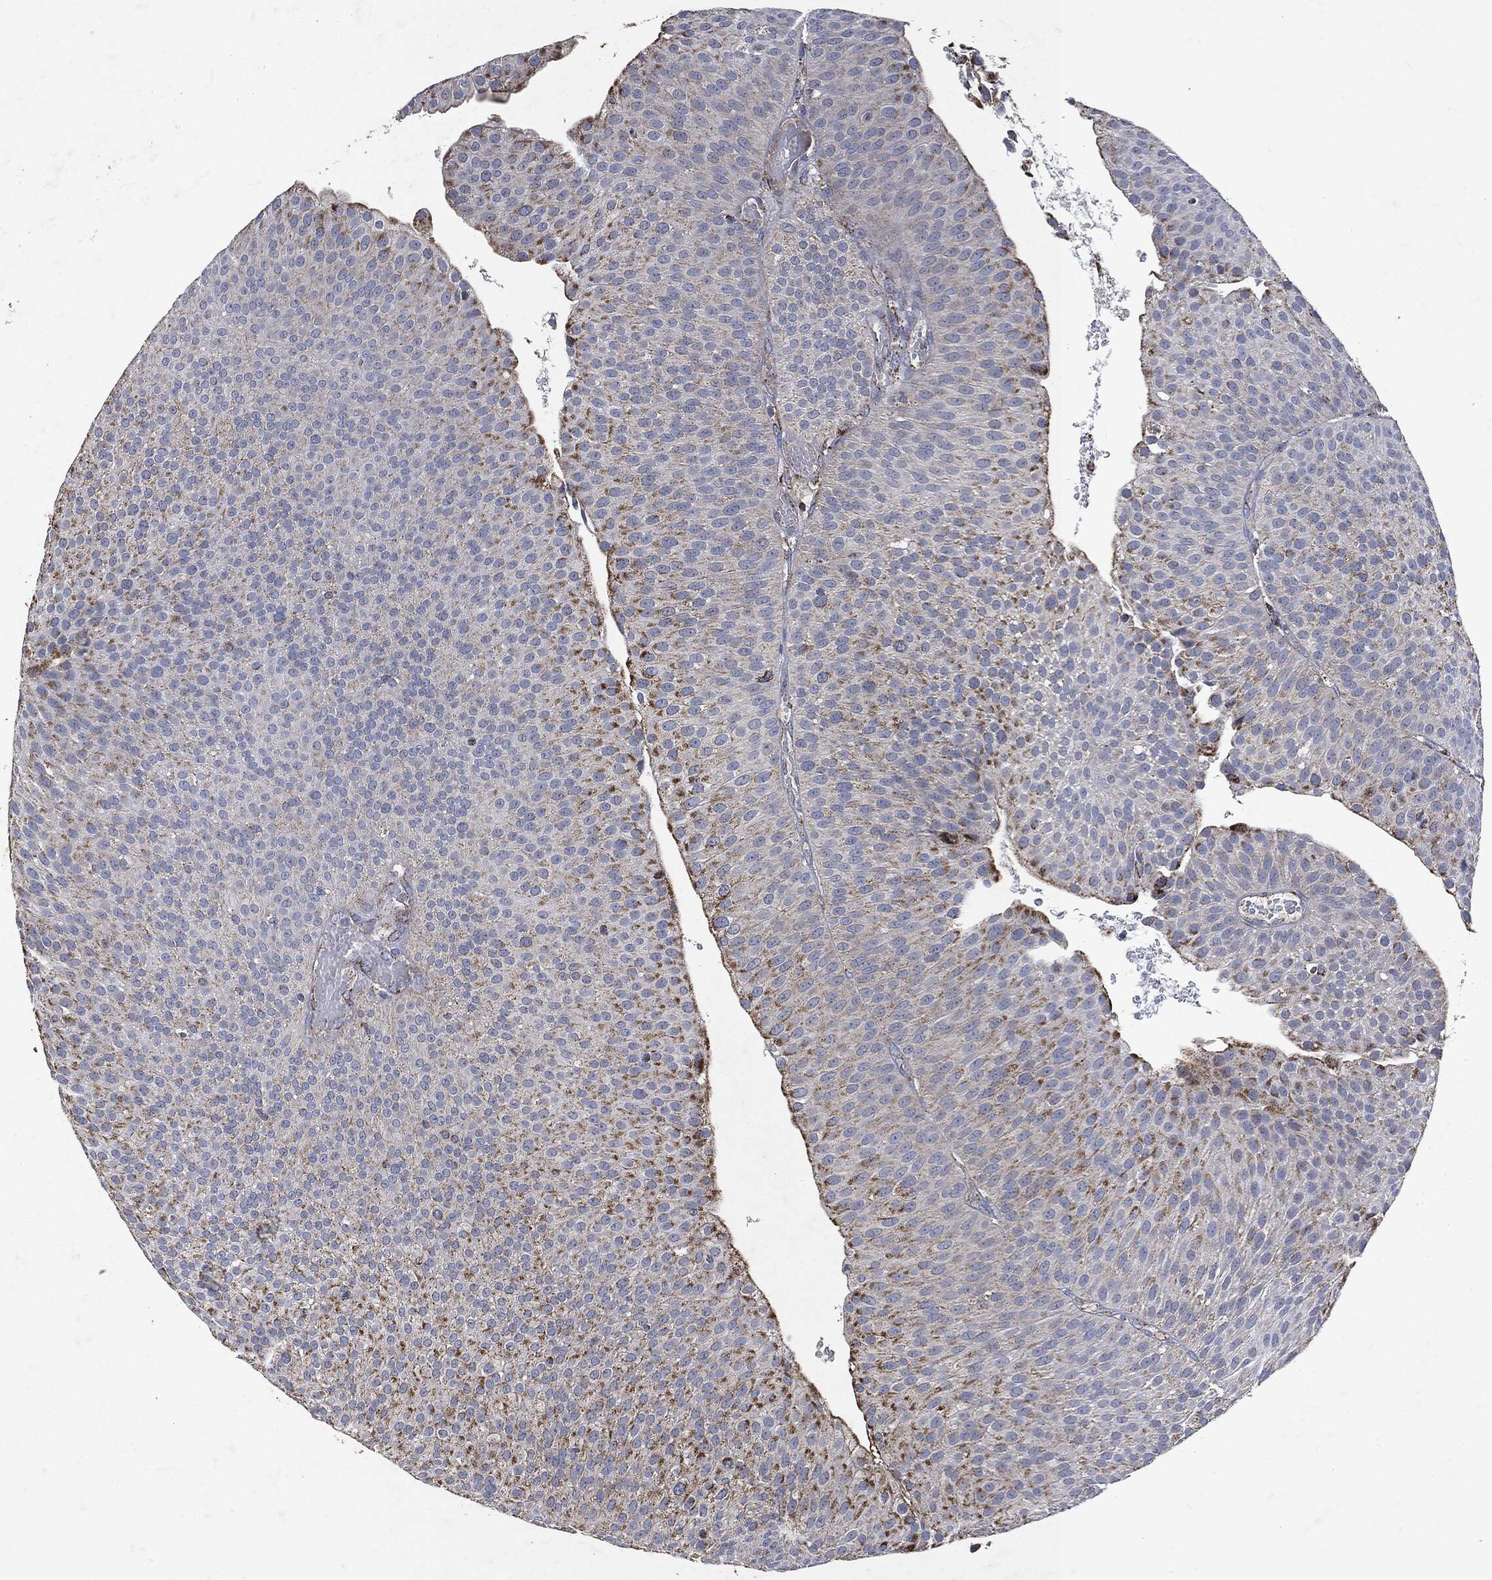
{"staining": {"intensity": "strong", "quantity": "<25%", "location": "cytoplasmic/membranous"}, "tissue": "urothelial cancer", "cell_type": "Tumor cells", "image_type": "cancer", "snomed": [{"axis": "morphology", "description": "Urothelial carcinoma, Low grade"}, {"axis": "topography", "description": "Urinary bladder"}], "caption": "IHC (DAB (3,3'-diaminobenzidine)) staining of low-grade urothelial carcinoma demonstrates strong cytoplasmic/membranous protein staining in approximately <25% of tumor cells.", "gene": "RYK", "patient": {"sex": "male", "age": 65}}